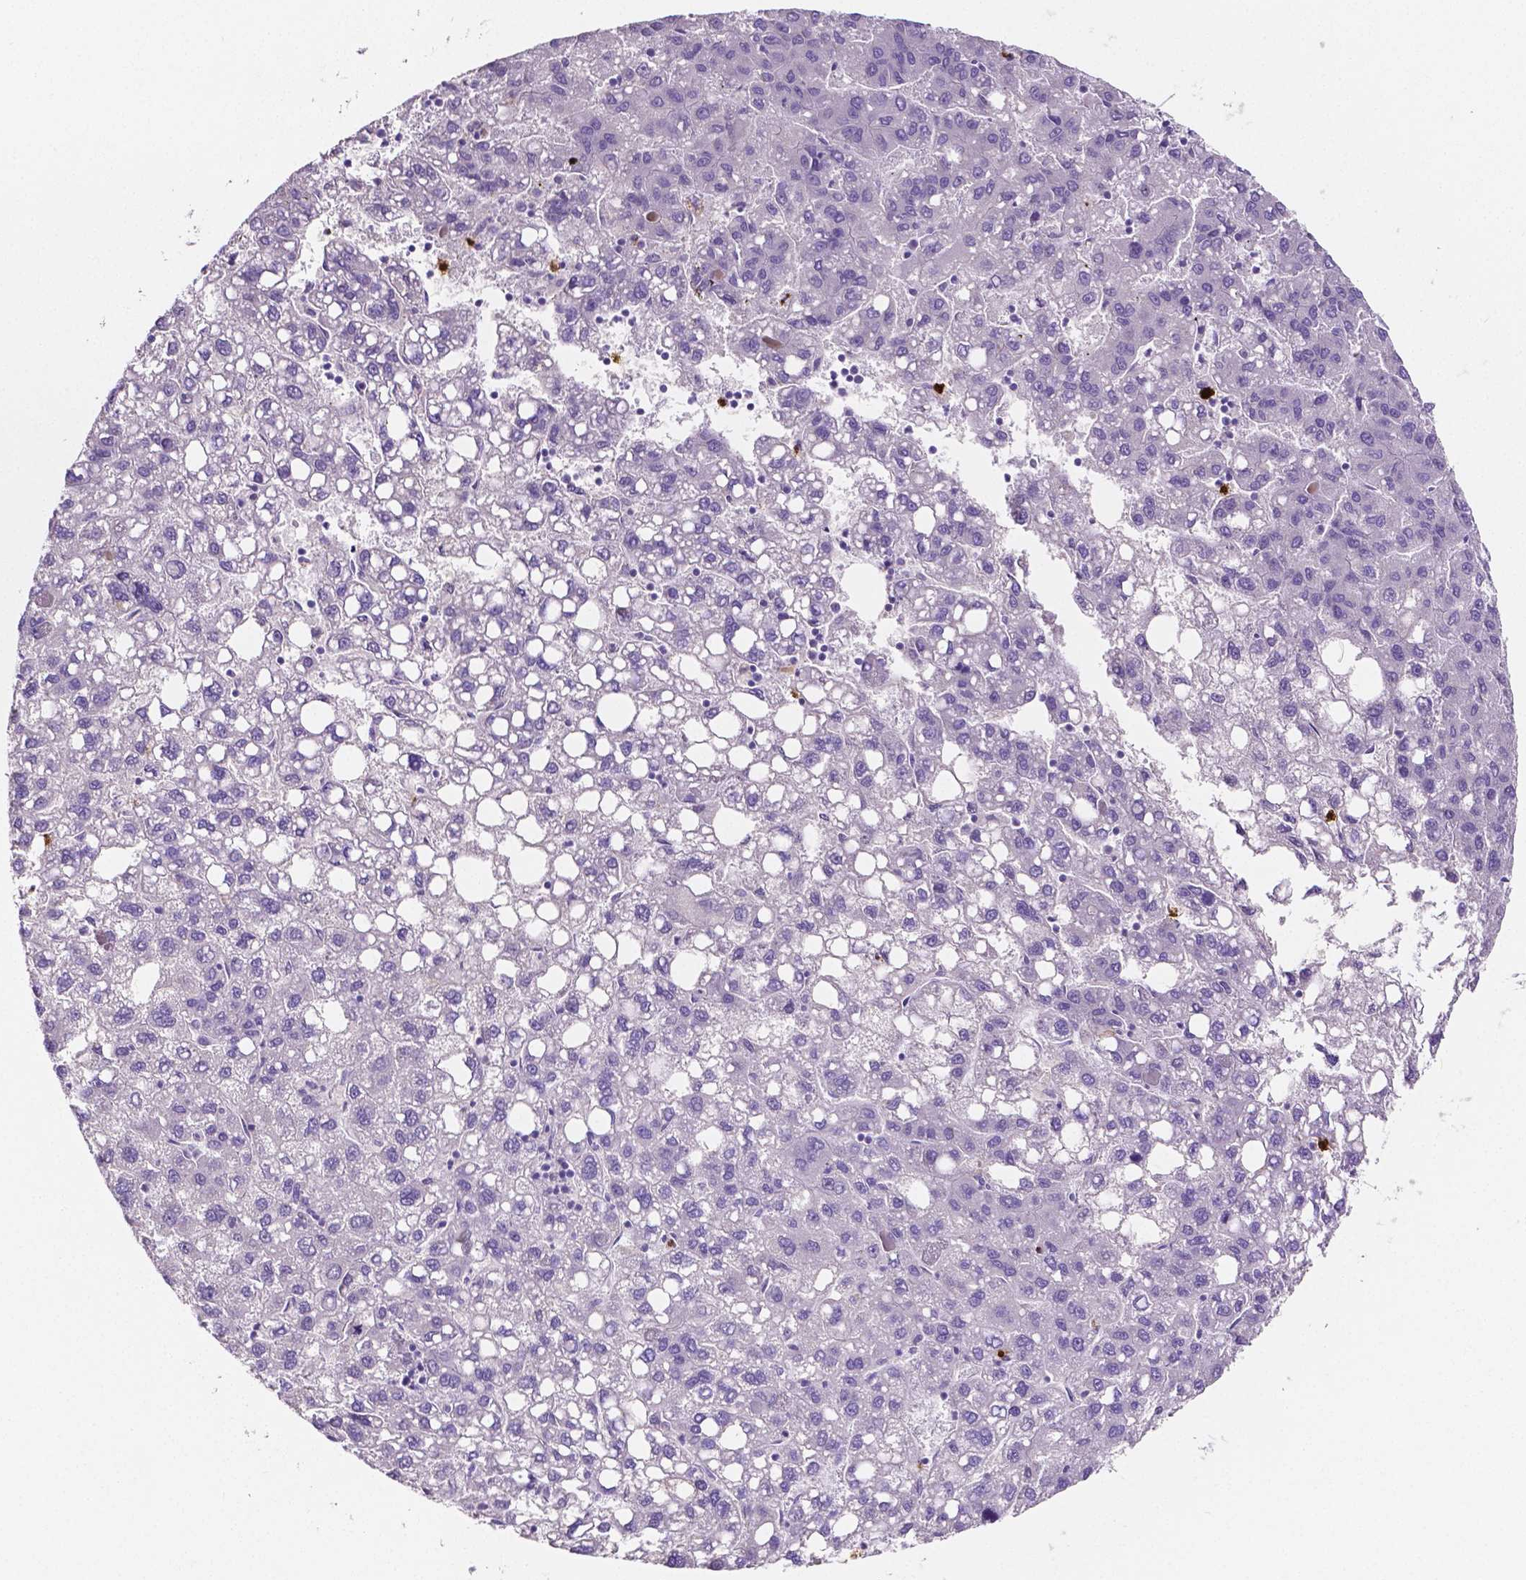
{"staining": {"intensity": "negative", "quantity": "none", "location": "none"}, "tissue": "liver cancer", "cell_type": "Tumor cells", "image_type": "cancer", "snomed": [{"axis": "morphology", "description": "Carcinoma, Hepatocellular, NOS"}, {"axis": "topography", "description": "Liver"}], "caption": "A micrograph of liver cancer (hepatocellular carcinoma) stained for a protein reveals no brown staining in tumor cells.", "gene": "MMP9", "patient": {"sex": "female", "age": 82}}